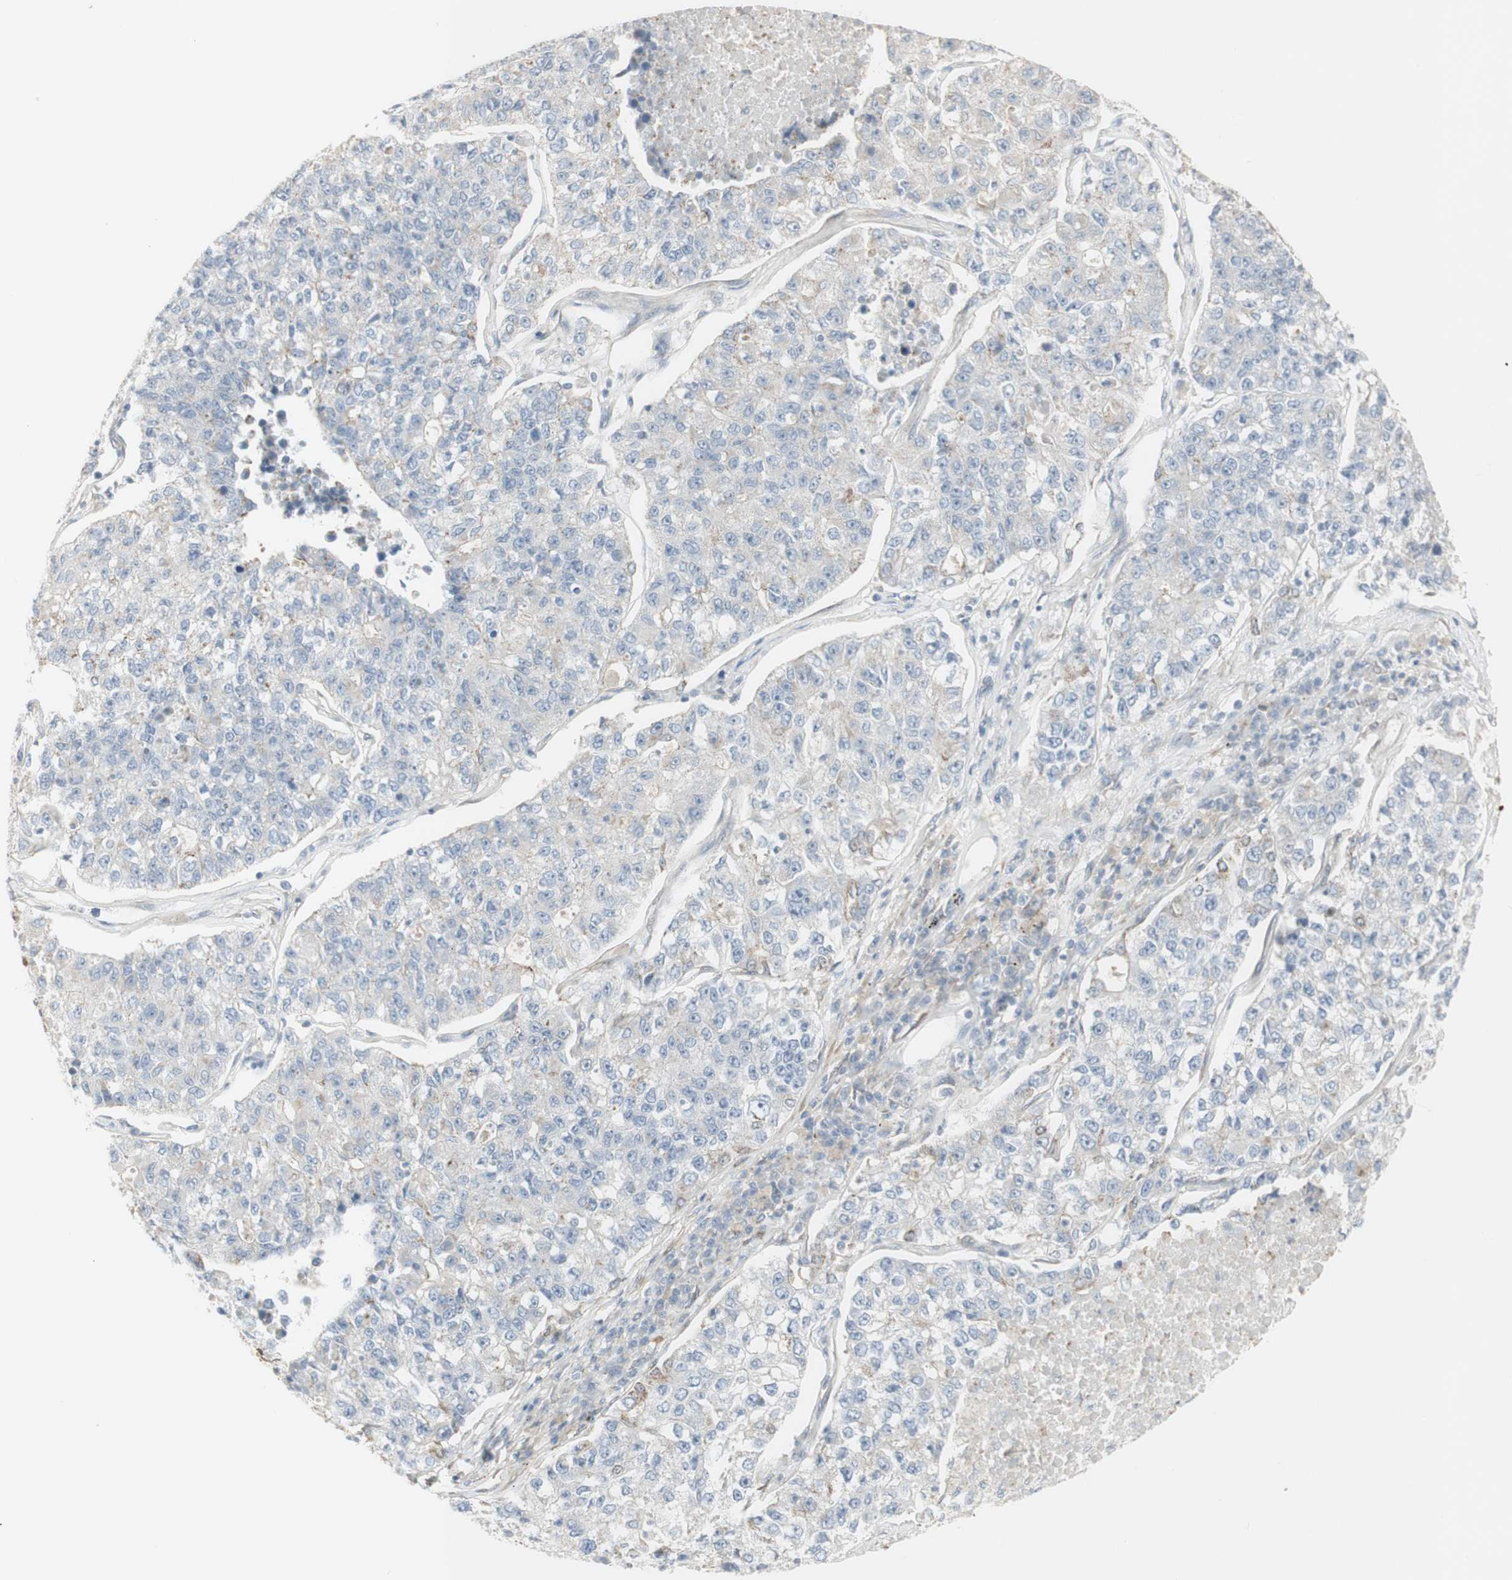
{"staining": {"intensity": "weak", "quantity": "25%-75%", "location": "cytoplasmic/membranous"}, "tissue": "lung cancer", "cell_type": "Tumor cells", "image_type": "cancer", "snomed": [{"axis": "morphology", "description": "Adenocarcinoma, NOS"}, {"axis": "topography", "description": "Lung"}], "caption": "Immunohistochemistry photomicrograph of neoplastic tissue: human lung cancer stained using immunohistochemistry displays low levels of weak protein expression localized specifically in the cytoplasmic/membranous of tumor cells, appearing as a cytoplasmic/membranous brown color.", "gene": "CNN3", "patient": {"sex": "male", "age": 49}}